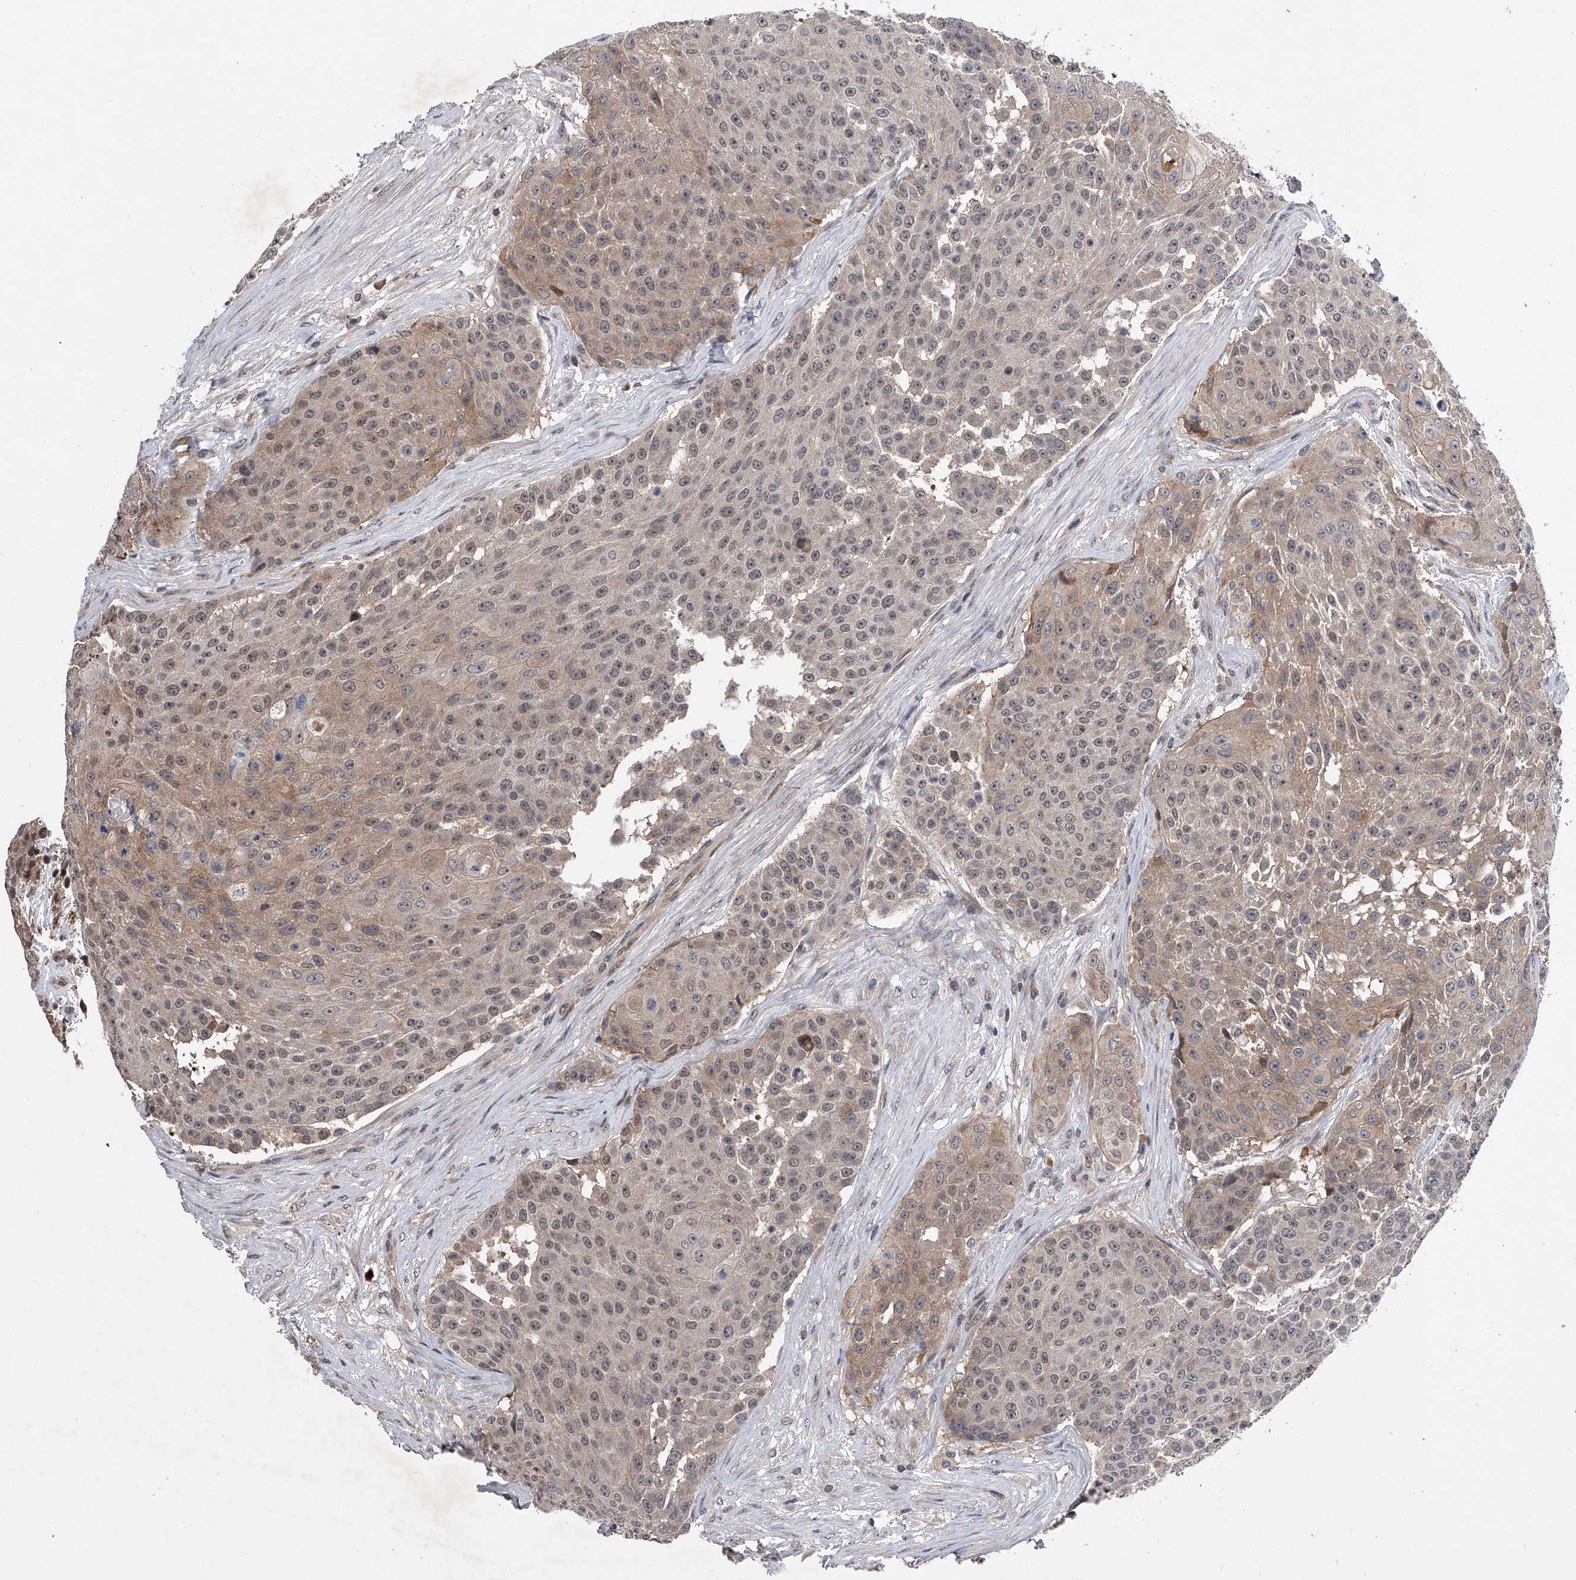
{"staining": {"intensity": "weak", "quantity": "25%-75%", "location": "cytoplasmic/membranous"}, "tissue": "urothelial cancer", "cell_type": "Tumor cells", "image_type": "cancer", "snomed": [{"axis": "morphology", "description": "Urothelial carcinoma, High grade"}, {"axis": "topography", "description": "Urinary bladder"}], "caption": "Immunohistochemistry of urothelial cancer reveals low levels of weak cytoplasmic/membranous staining in approximately 25%-75% of tumor cells.", "gene": "ZNF30", "patient": {"sex": "female", "age": 63}}